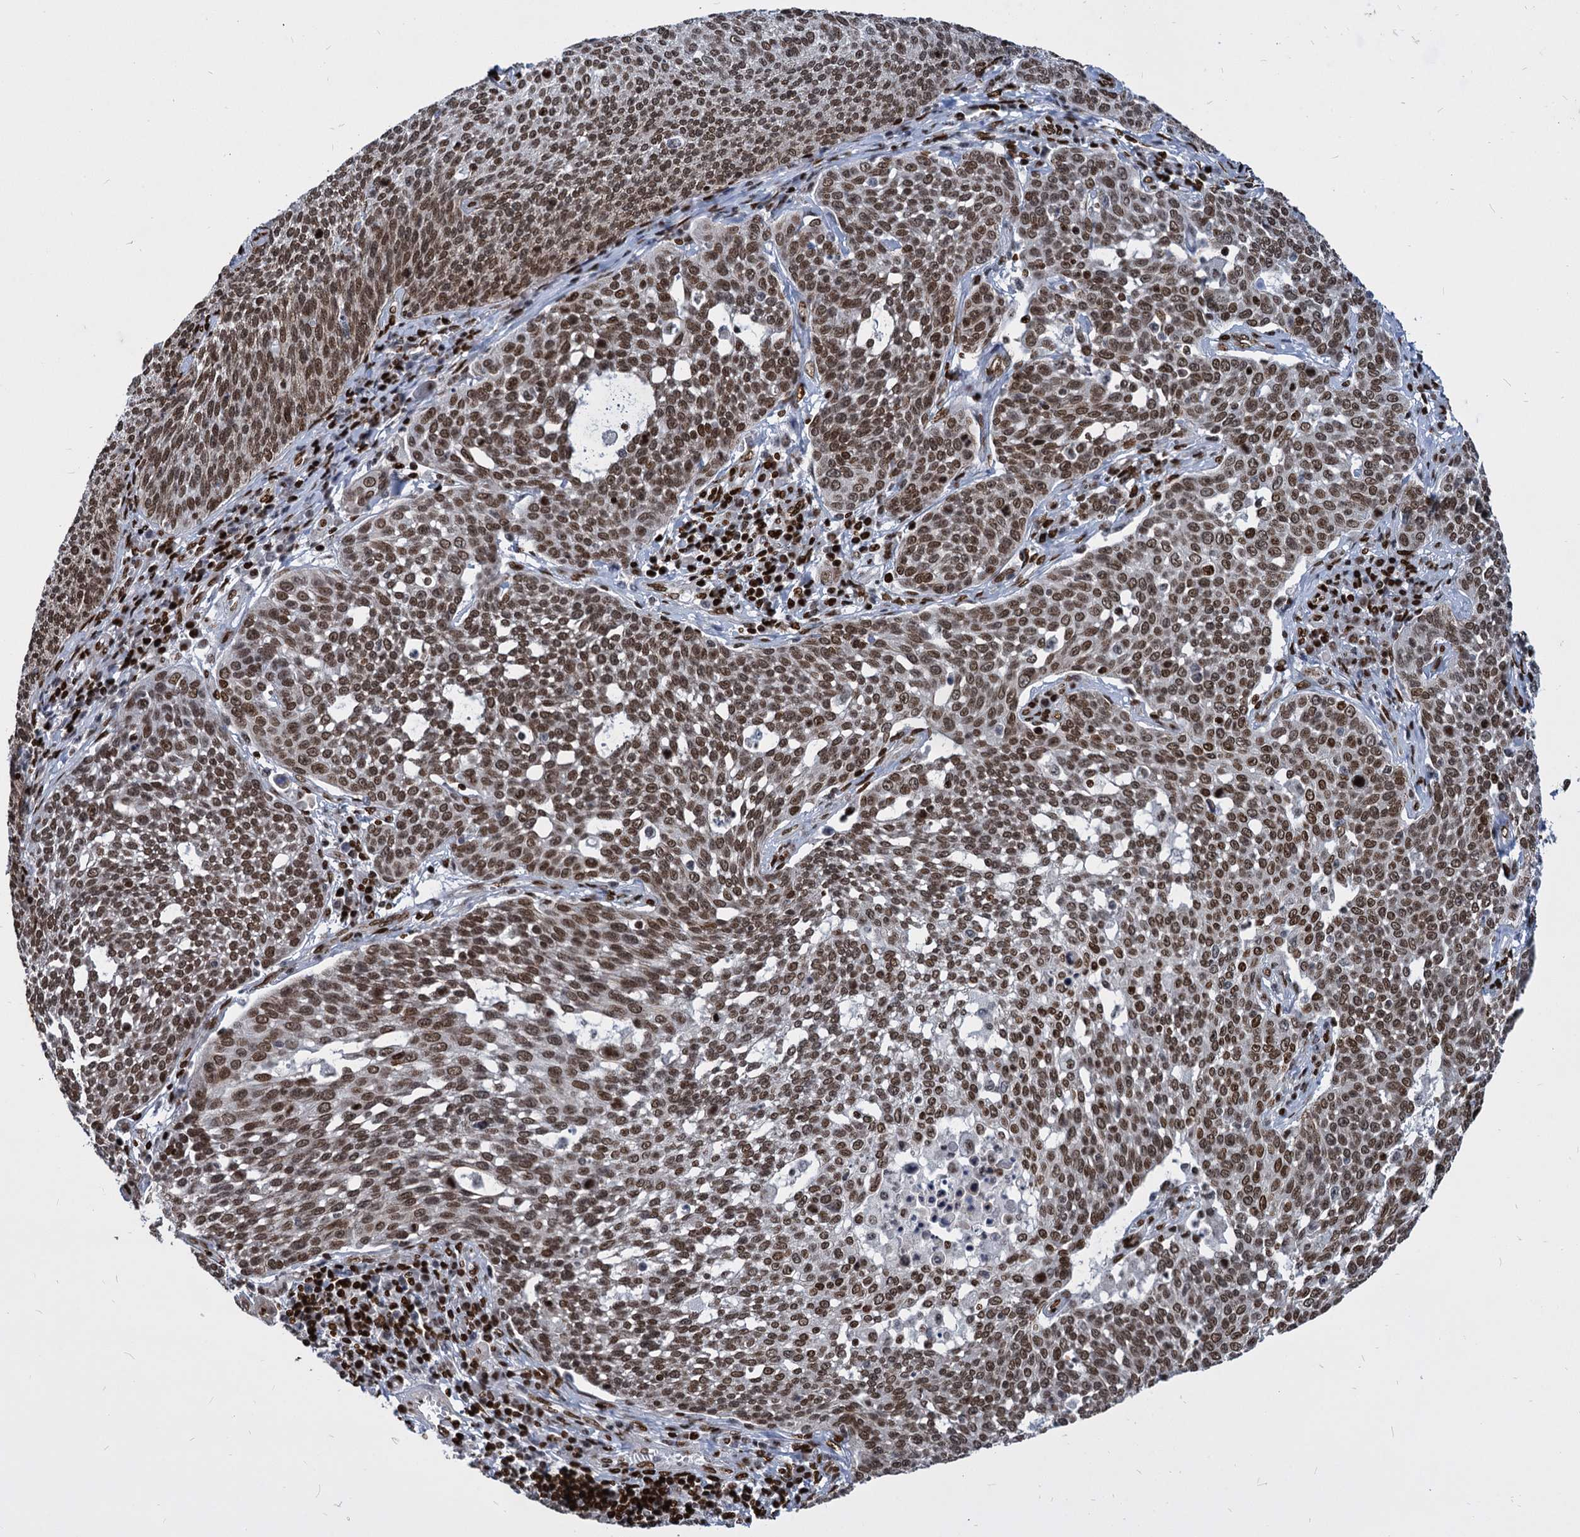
{"staining": {"intensity": "moderate", "quantity": ">75%", "location": "nuclear"}, "tissue": "cervical cancer", "cell_type": "Tumor cells", "image_type": "cancer", "snomed": [{"axis": "morphology", "description": "Squamous cell carcinoma, NOS"}, {"axis": "topography", "description": "Cervix"}], "caption": "Human cervical squamous cell carcinoma stained with a protein marker demonstrates moderate staining in tumor cells.", "gene": "MECP2", "patient": {"sex": "female", "age": 34}}